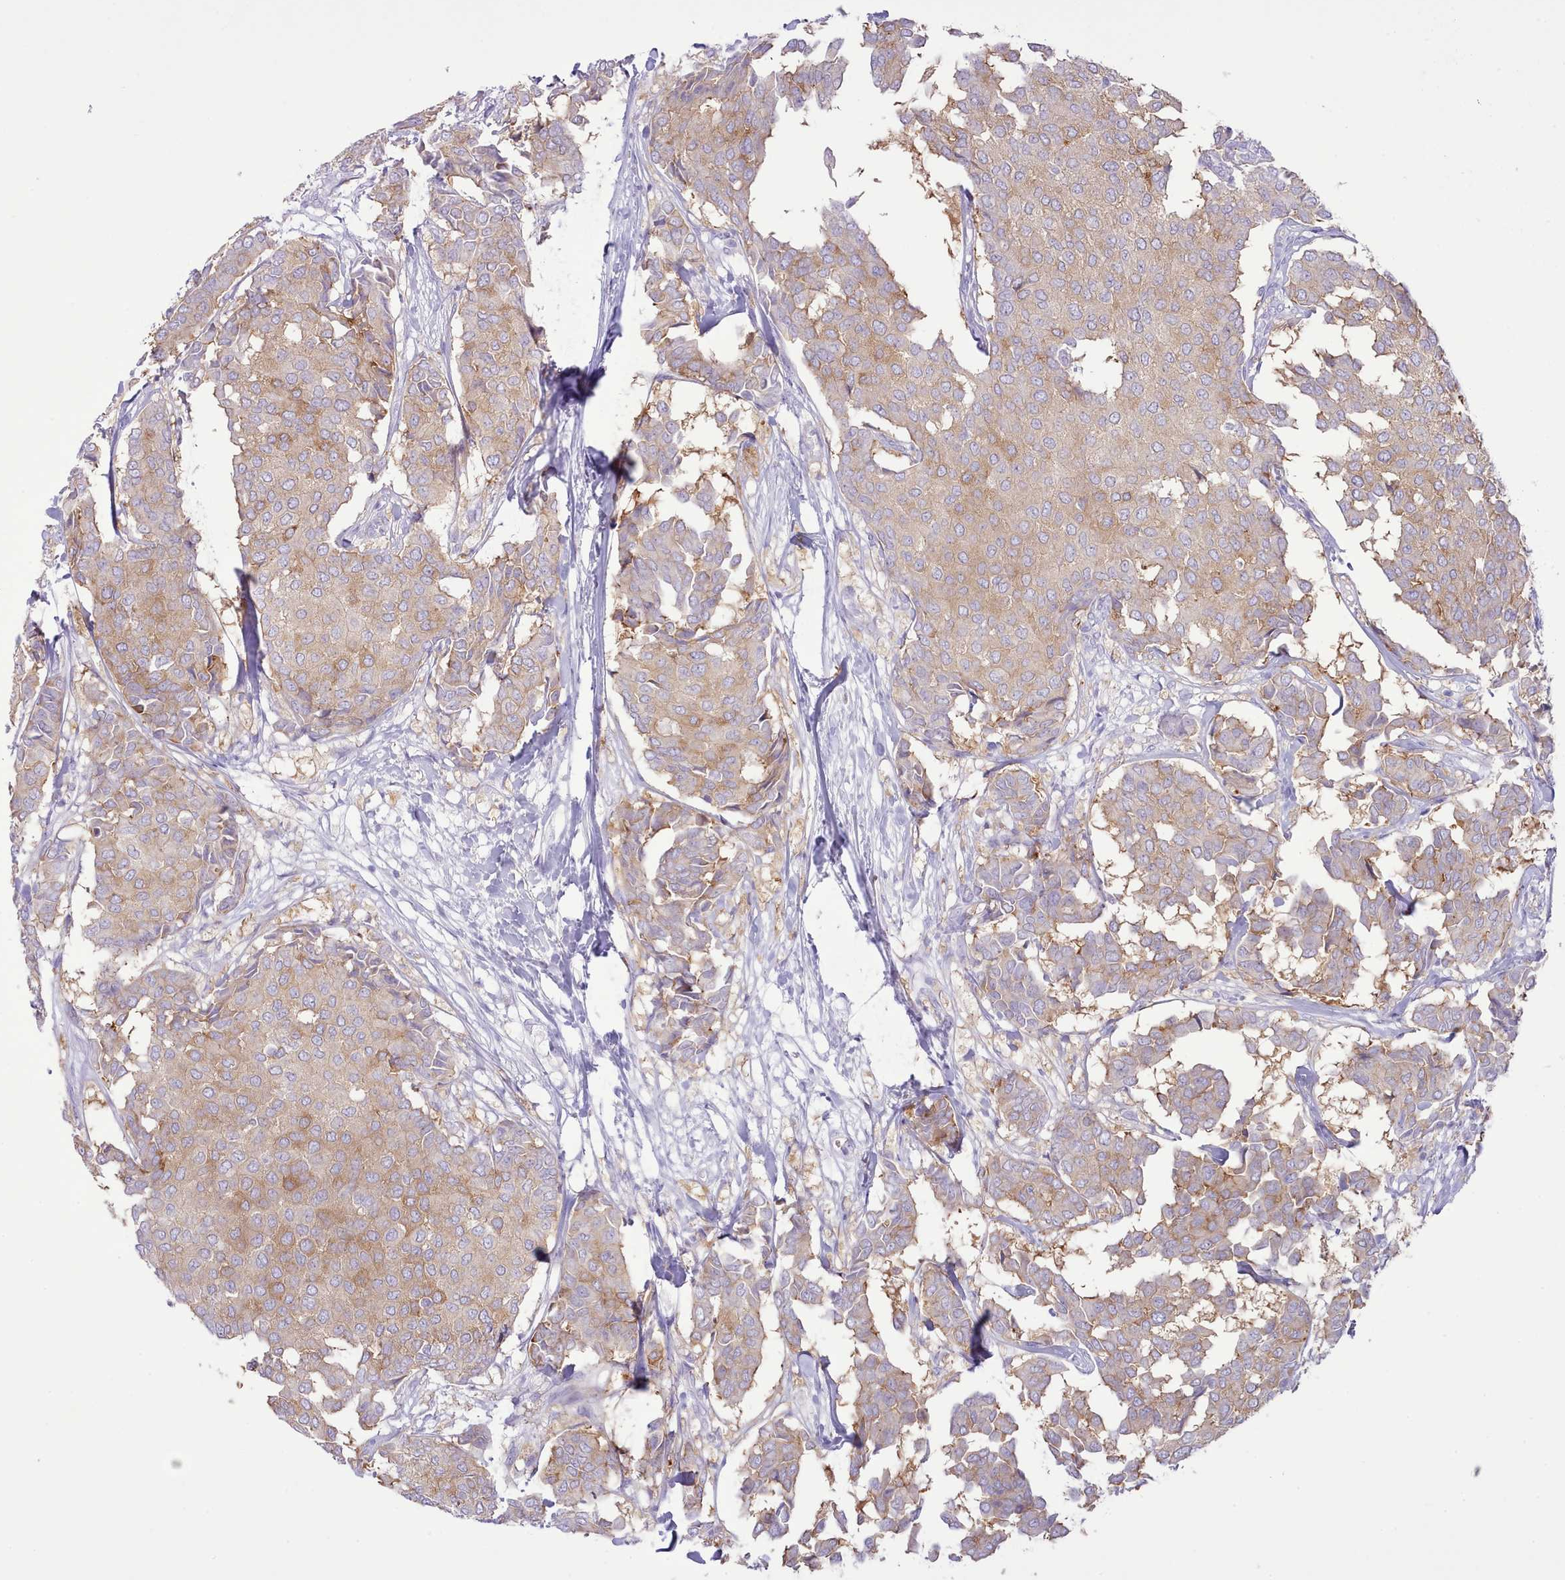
{"staining": {"intensity": "moderate", "quantity": "25%-75%", "location": "cytoplasmic/membranous"}, "tissue": "breast cancer", "cell_type": "Tumor cells", "image_type": "cancer", "snomed": [{"axis": "morphology", "description": "Duct carcinoma"}, {"axis": "topography", "description": "Breast"}], "caption": "A medium amount of moderate cytoplasmic/membranous expression is appreciated in approximately 25%-75% of tumor cells in breast cancer (intraductal carcinoma) tissue.", "gene": "MDFI", "patient": {"sex": "female", "age": 75}}